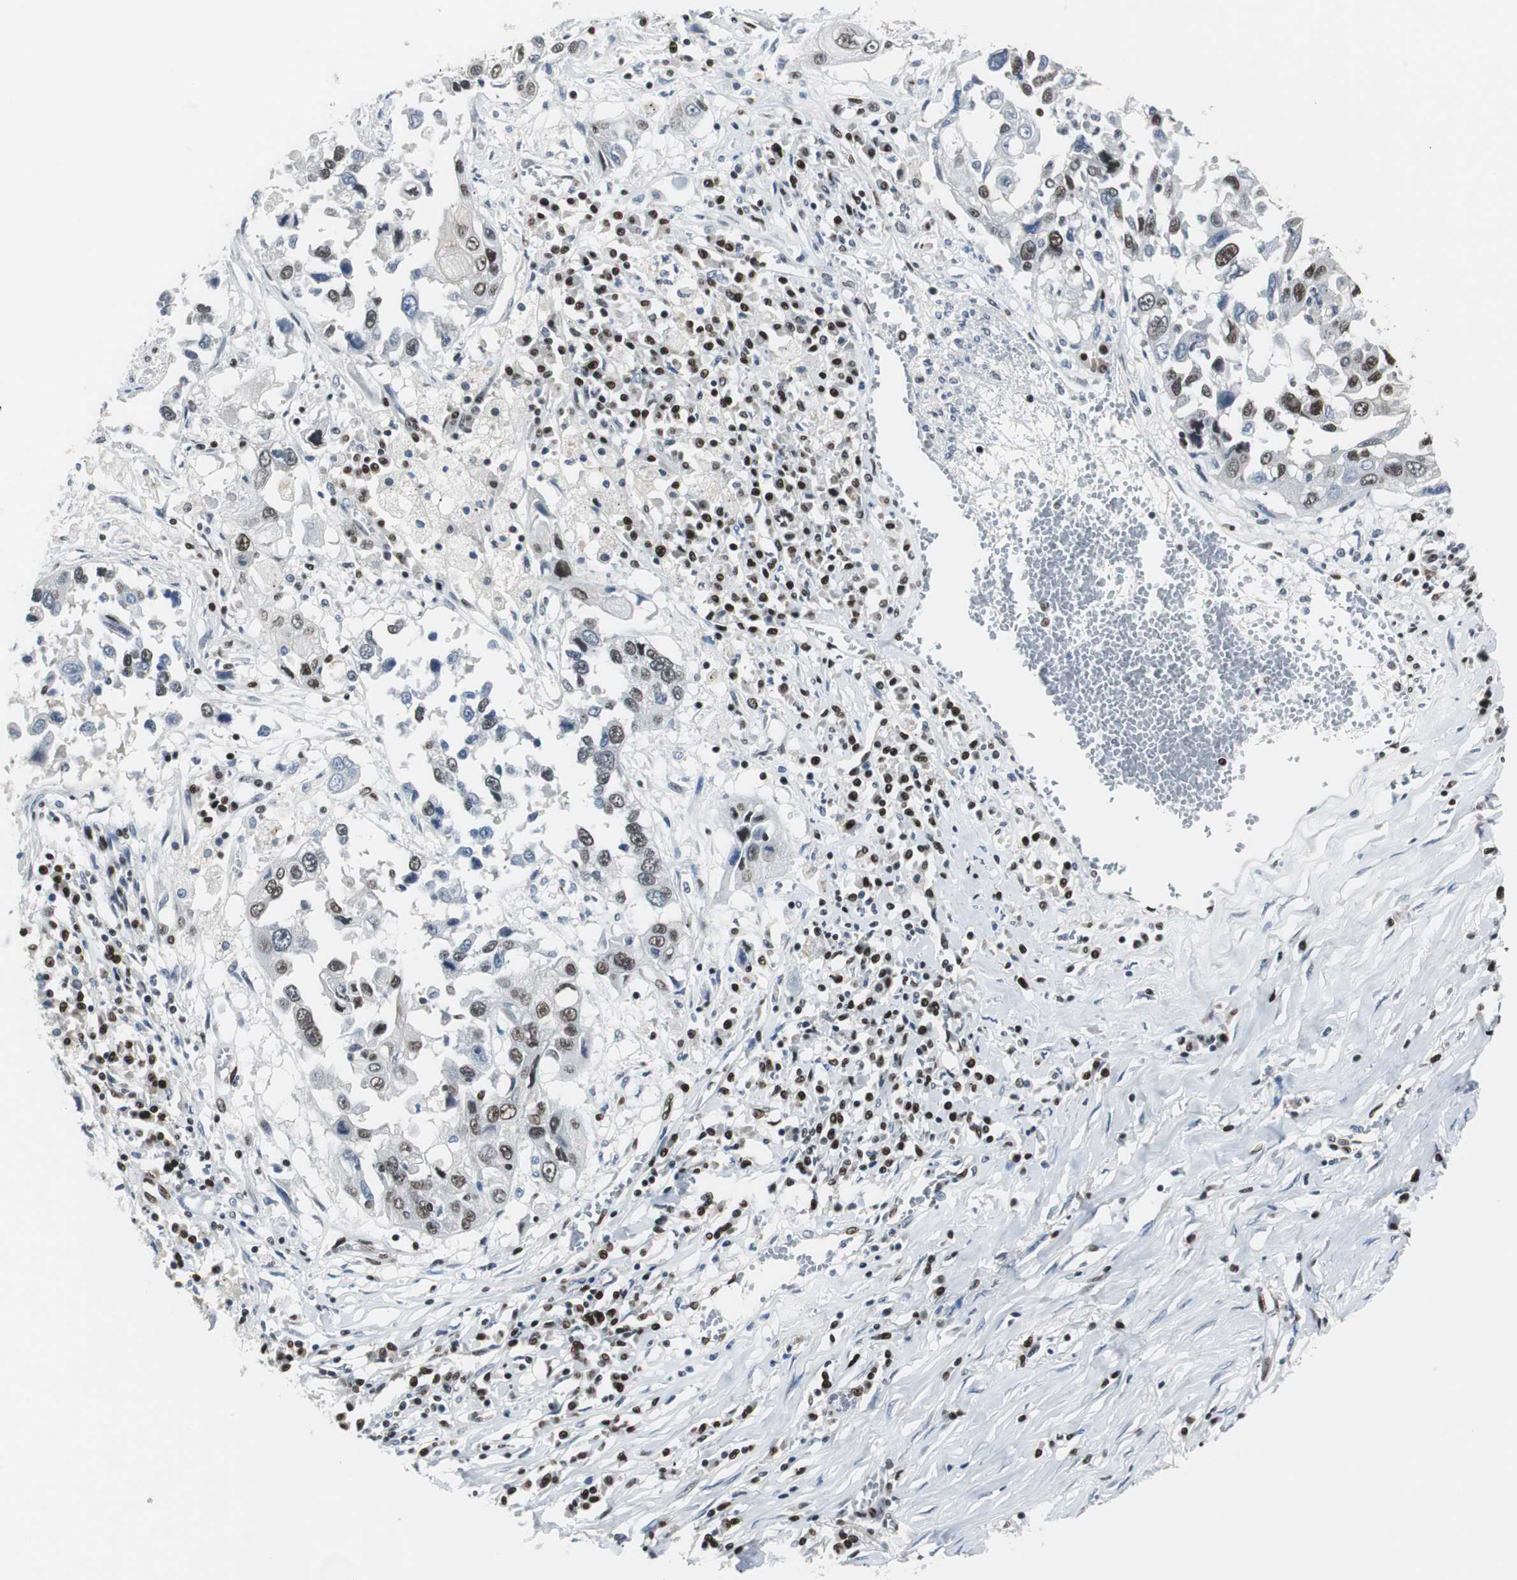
{"staining": {"intensity": "strong", "quantity": ">75%", "location": "nuclear"}, "tissue": "lung cancer", "cell_type": "Tumor cells", "image_type": "cancer", "snomed": [{"axis": "morphology", "description": "Squamous cell carcinoma, NOS"}, {"axis": "topography", "description": "Lung"}], "caption": "Immunohistochemical staining of human lung cancer (squamous cell carcinoma) demonstrates high levels of strong nuclear protein staining in about >75% of tumor cells.", "gene": "MEF2D", "patient": {"sex": "male", "age": 71}}